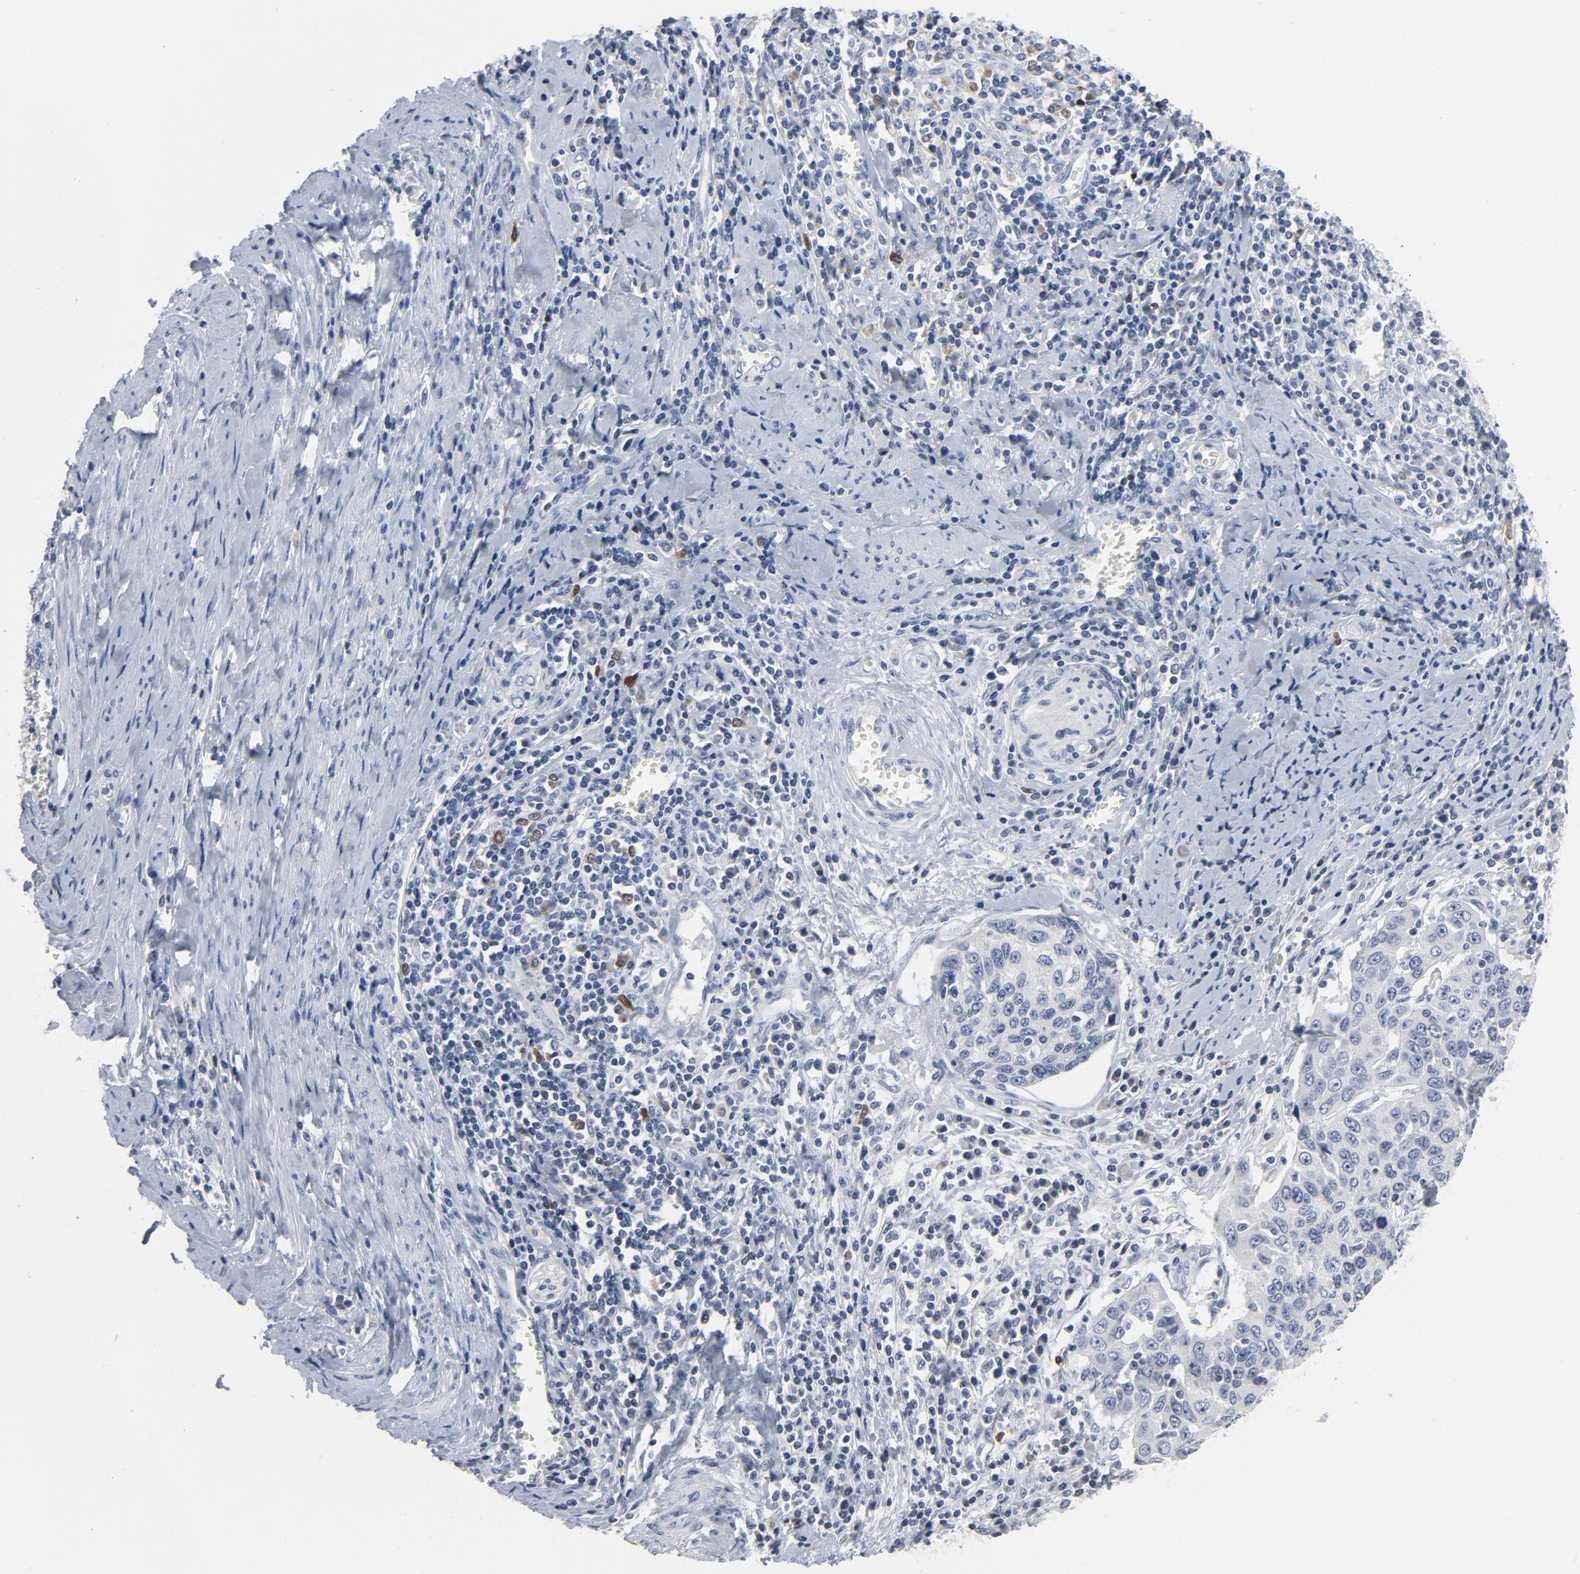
{"staining": {"intensity": "negative", "quantity": "none", "location": "none"}, "tissue": "cervical cancer", "cell_type": "Tumor cells", "image_type": "cancer", "snomed": [{"axis": "morphology", "description": "Squamous cell carcinoma, NOS"}, {"axis": "topography", "description": "Cervix"}], "caption": "Human cervical squamous cell carcinoma stained for a protein using immunohistochemistry (IHC) displays no expression in tumor cells.", "gene": "TCL1A", "patient": {"sex": "female", "age": 53}}